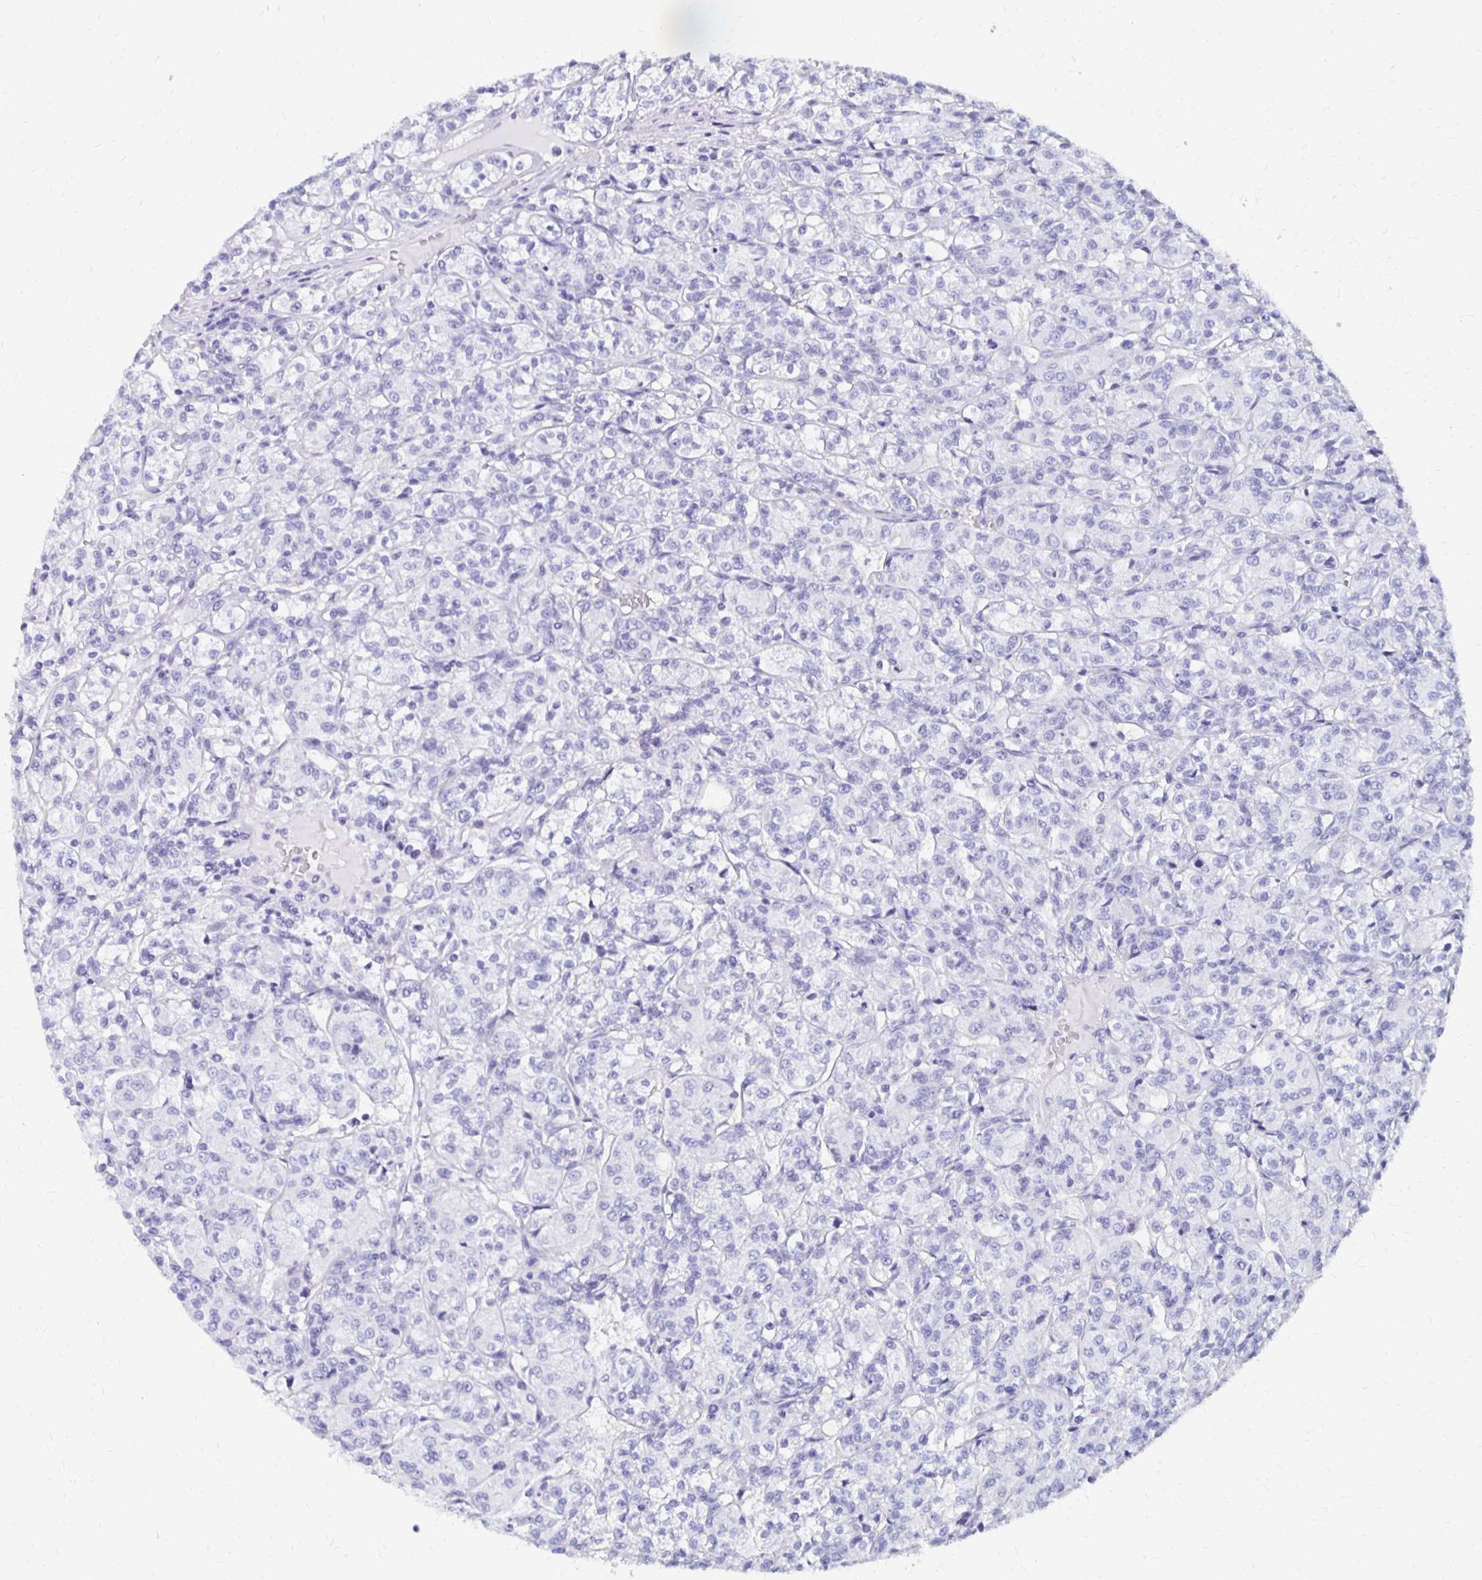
{"staining": {"intensity": "negative", "quantity": "none", "location": "none"}, "tissue": "renal cancer", "cell_type": "Tumor cells", "image_type": "cancer", "snomed": [{"axis": "morphology", "description": "Adenocarcinoma, NOS"}, {"axis": "topography", "description": "Kidney"}], "caption": "The histopathology image reveals no staining of tumor cells in adenocarcinoma (renal).", "gene": "SYT2", "patient": {"sex": "male", "age": 36}}